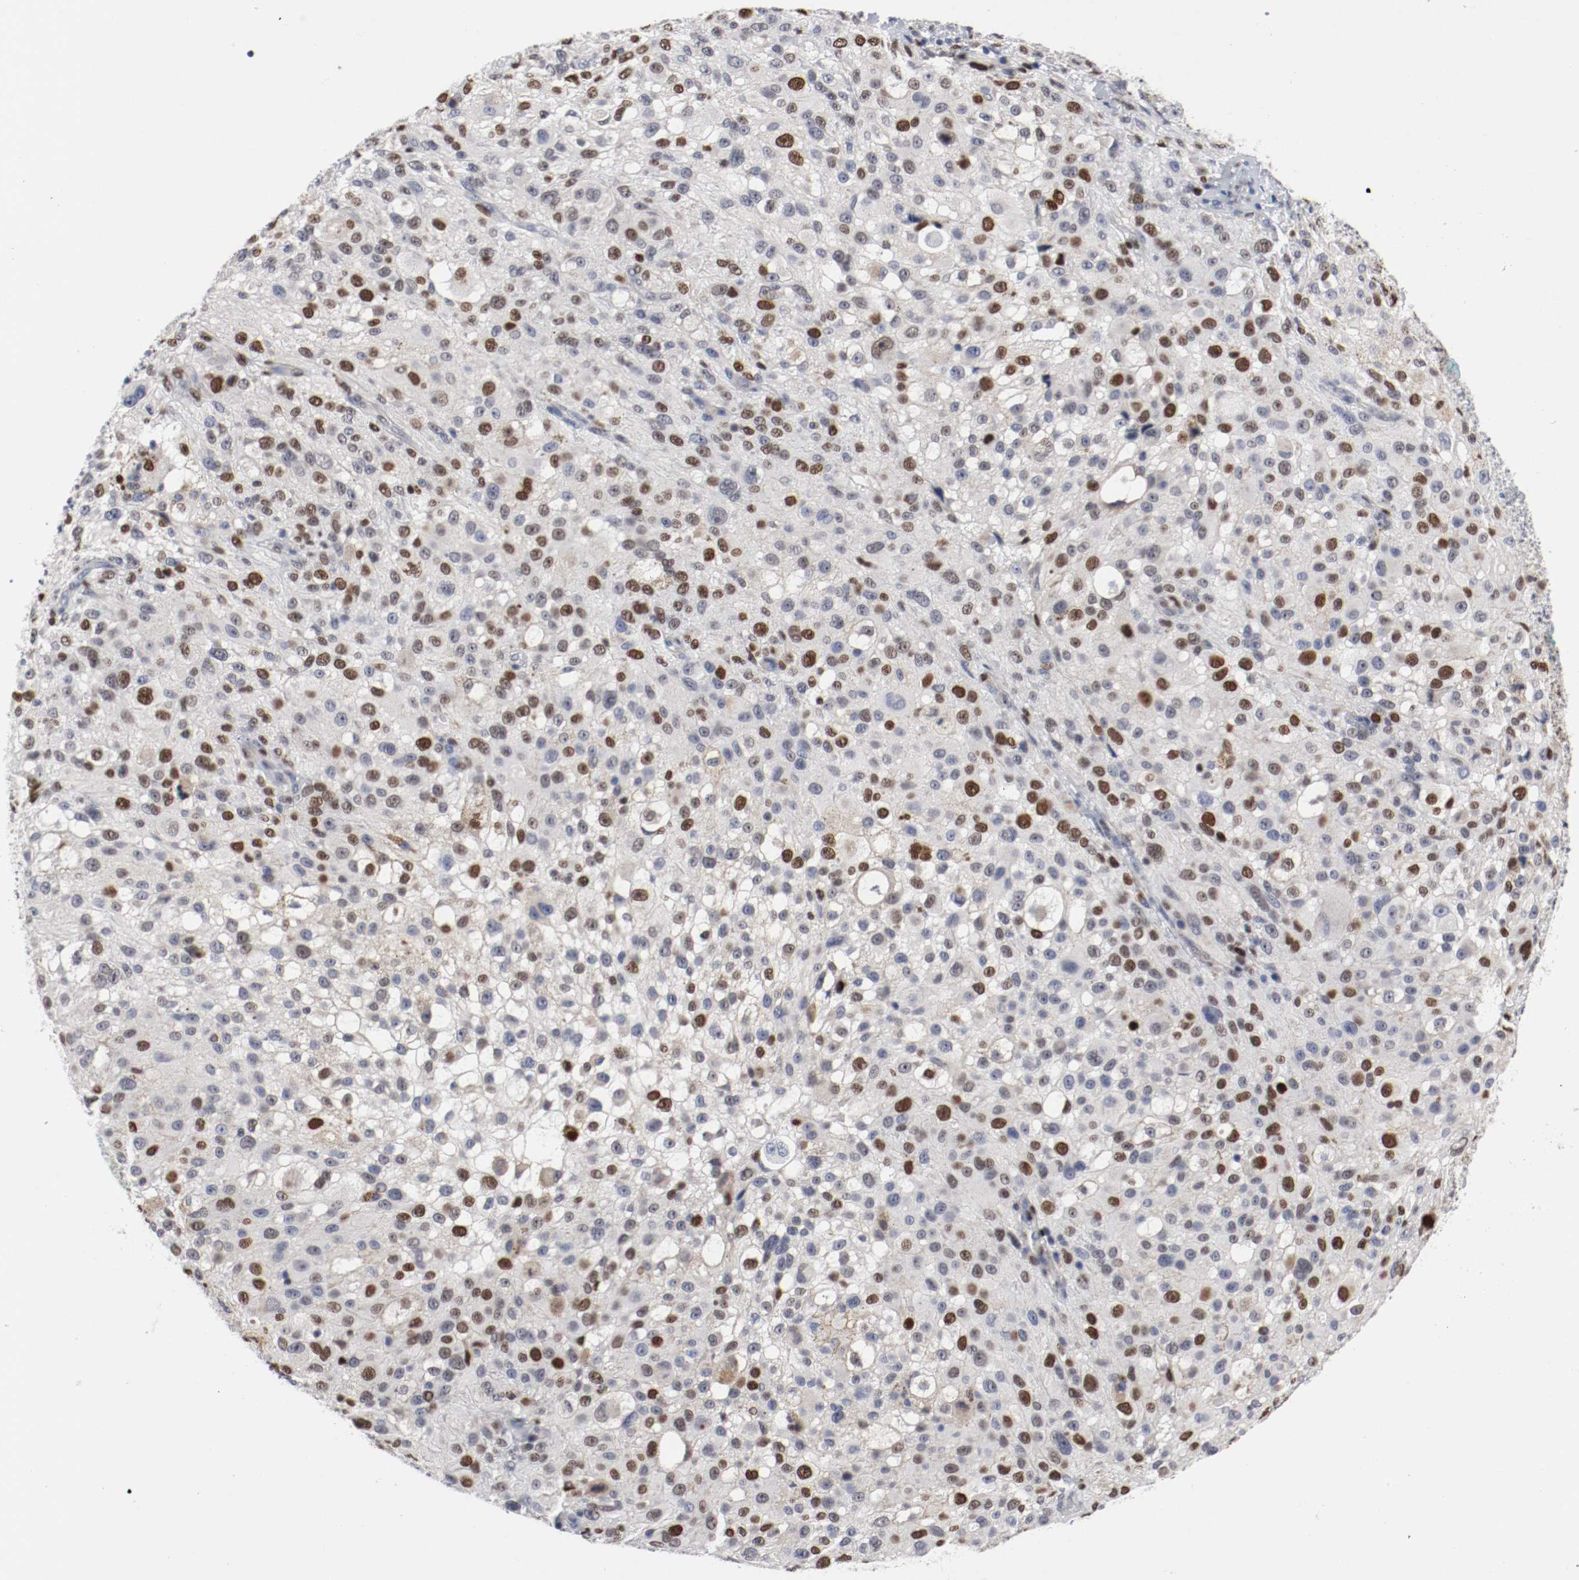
{"staining": {"intensity": "moderate", "quantity": "25%-75%", "location": "nuclear"}, "tissue": "melanoma", "cell_type": "Tumor cells", "image_type": "cancer", "snomed": [{"axis": "morphology", "description": "Necrosis, NOS"}, {"axis": "morphology", "description": "Malignant melanoma, NOS"}, {"axis": "topography", "description": "Skin"}], "caption": "Malignant melanoma stained with immunohistochemistry displays moderate nuclear staining in approximately 25%-75% of tumor cells. (Stains: DAB (3,3'-diaminobenzidine) in brown, nuclei in blue, Microscopy: brightfield microscopy at high magnification).", "gene": "MCM6", "patient": {"sex": "female", "age": 87}}